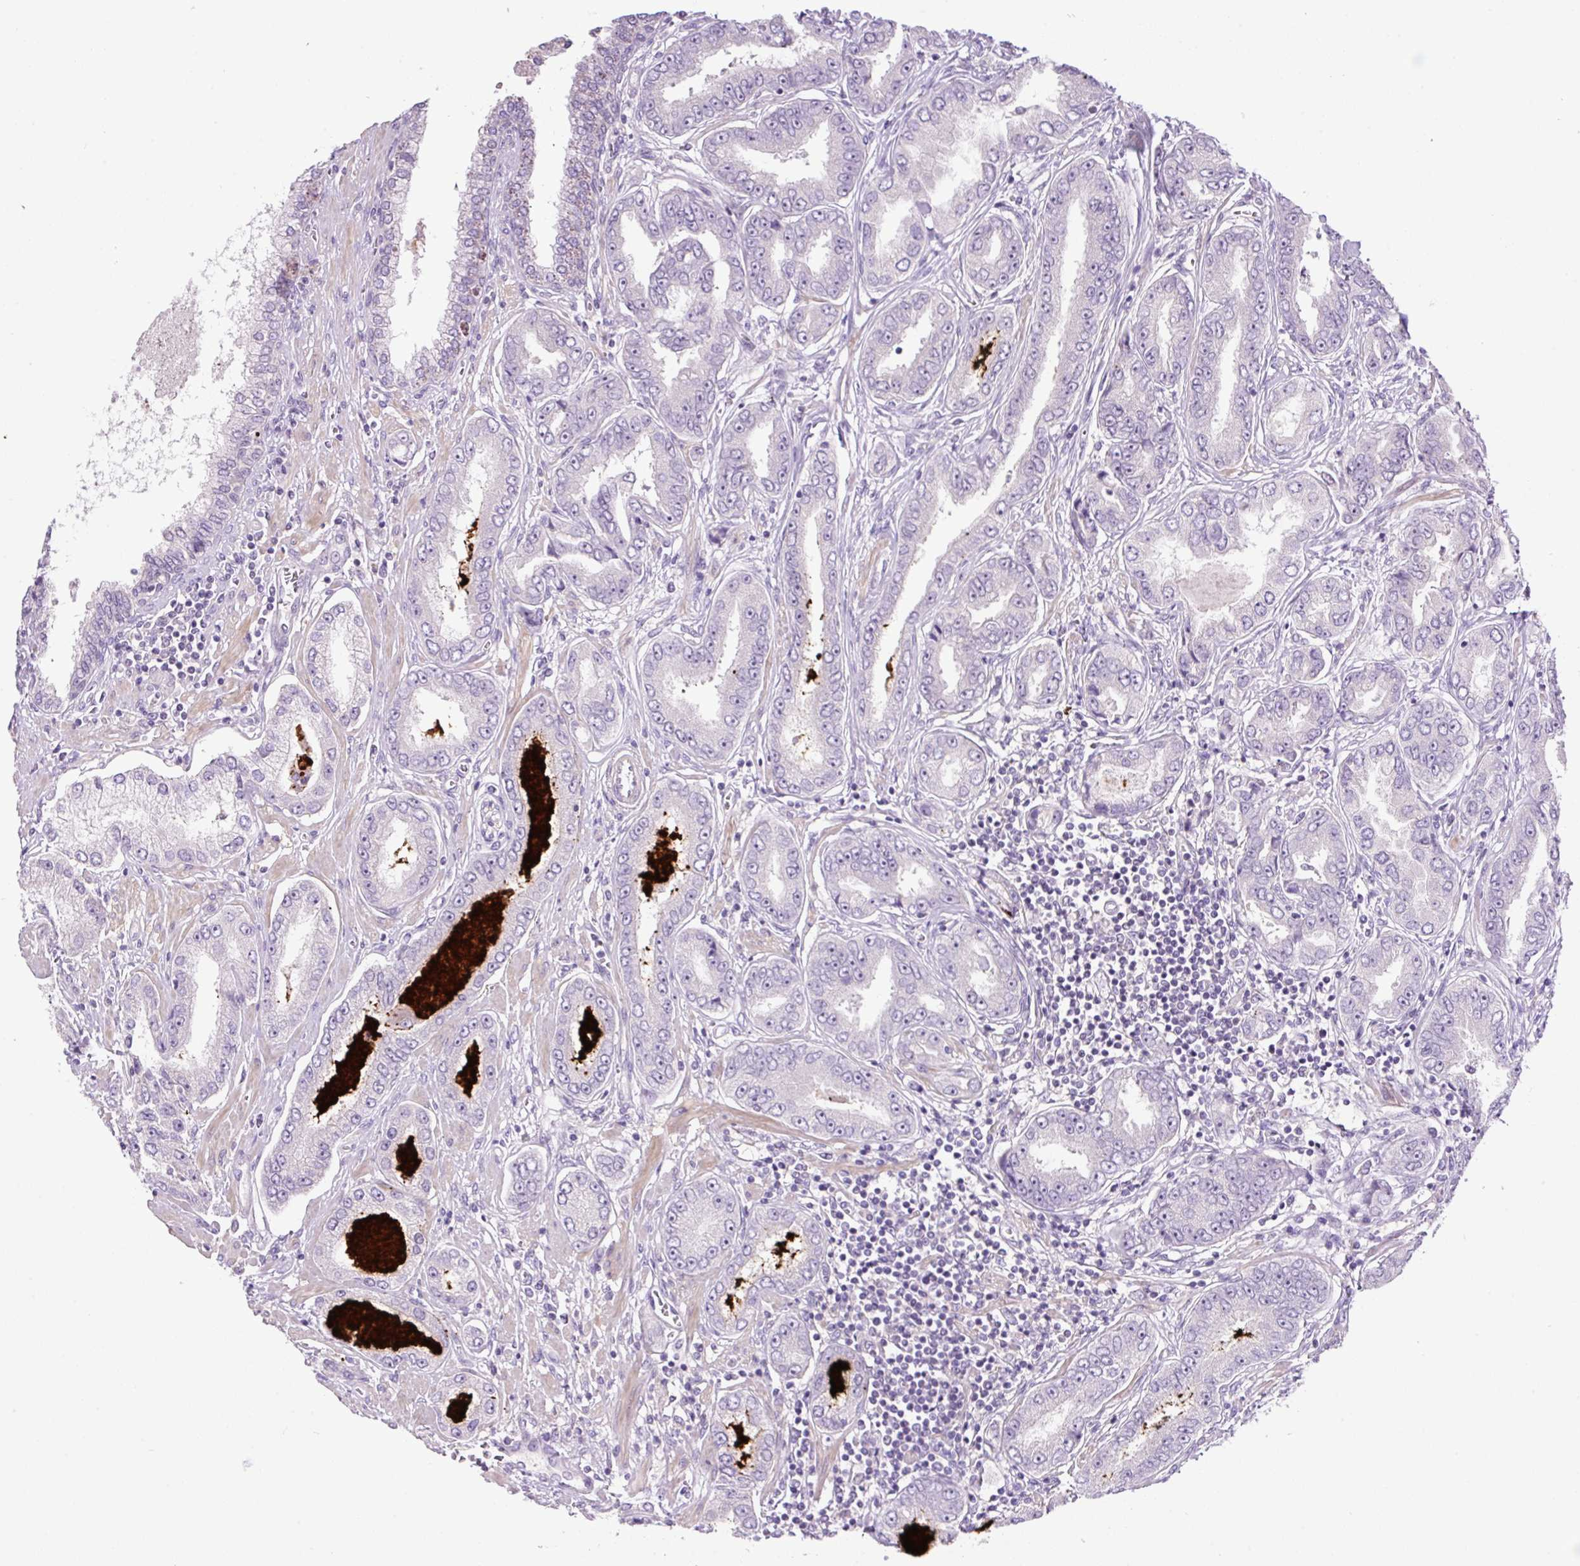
{"staining": {"intensity": "negative", "quantity": "none", "location": "none"}, "tissue": "prostate cancer", "cell_type": "Tumor cells", "image_type": "cancer", "snomed": [{"axis": "morphology", "description": "Adenocarcinoma, High grade"}, {"axis": "topography", "description": "Prostate"}], "caption": "This is a histopathology image of immunohistochemistry (IHC) staining of prostate adenocarcinoma (high-grade), which shows no expression in tumor cells.", "gene": "OGDHL", "patient": {"sex": "male", "age": 72}}